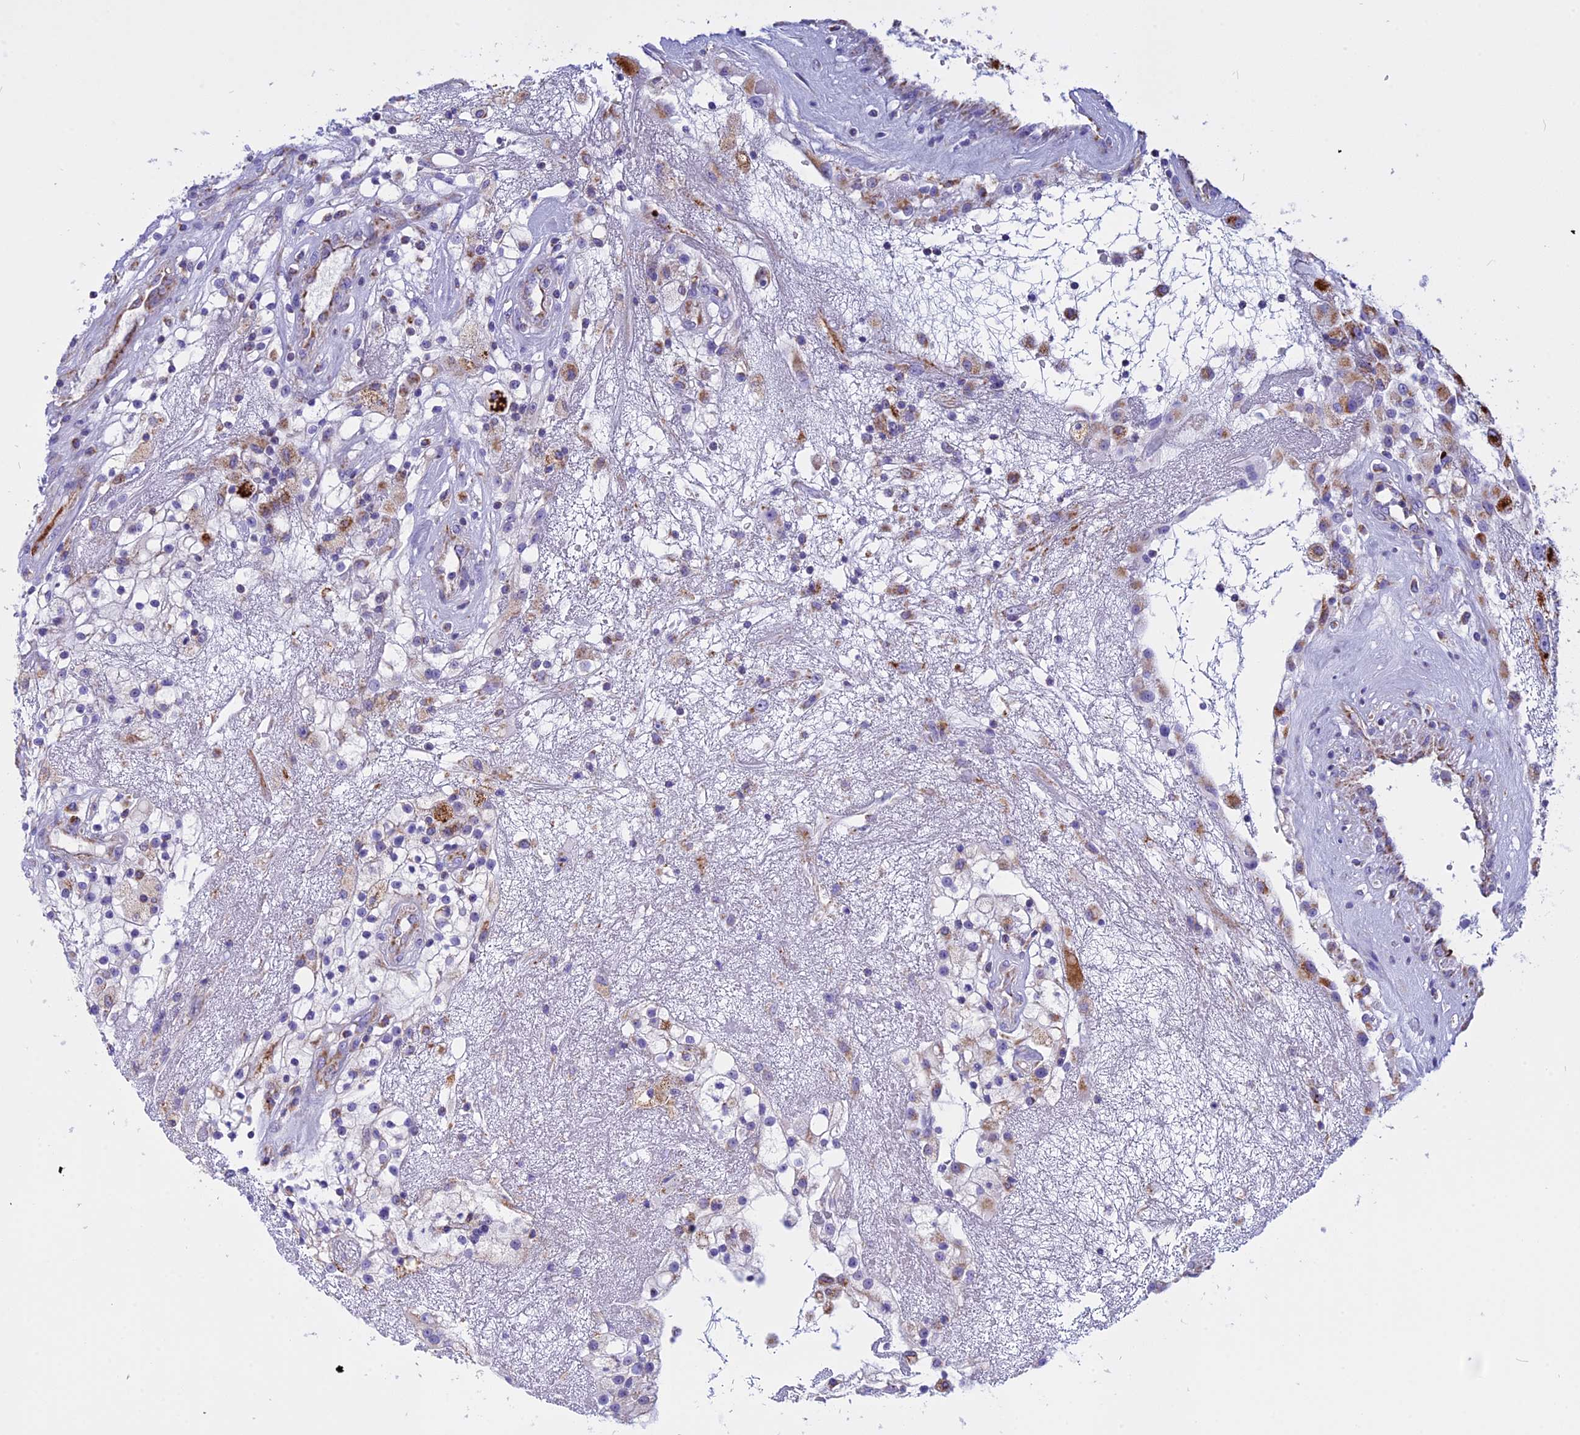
{"staining": {"intensity": "strong", "quantity": "25%-75%", "location": "cytoplasmic/membranous"}, "tissue": "renal cancer", "cell_type": "Tumor cells", "image_type": "cancer", "snomed": [{"axis": "morphology", "description": "Adenocarcinoma, NOS"}, {"axis": "topography", "description": "Kidney"}], "caption": "Immunohistochemistry (IHC) (DAB) staining of human renal cancer (adenocarcinoma) exhibits strong cytoplasmic/membranous protein staining in approximately 25%-75% of tumor cells. (Stains: DAB (3,3'-diaminobenzidine) in brown, nuclei in blue, Microscopy: brightfield microscopy at high magnification).", "gene": "VDAC2", "patient": {"sex": "female", "age": 52}}